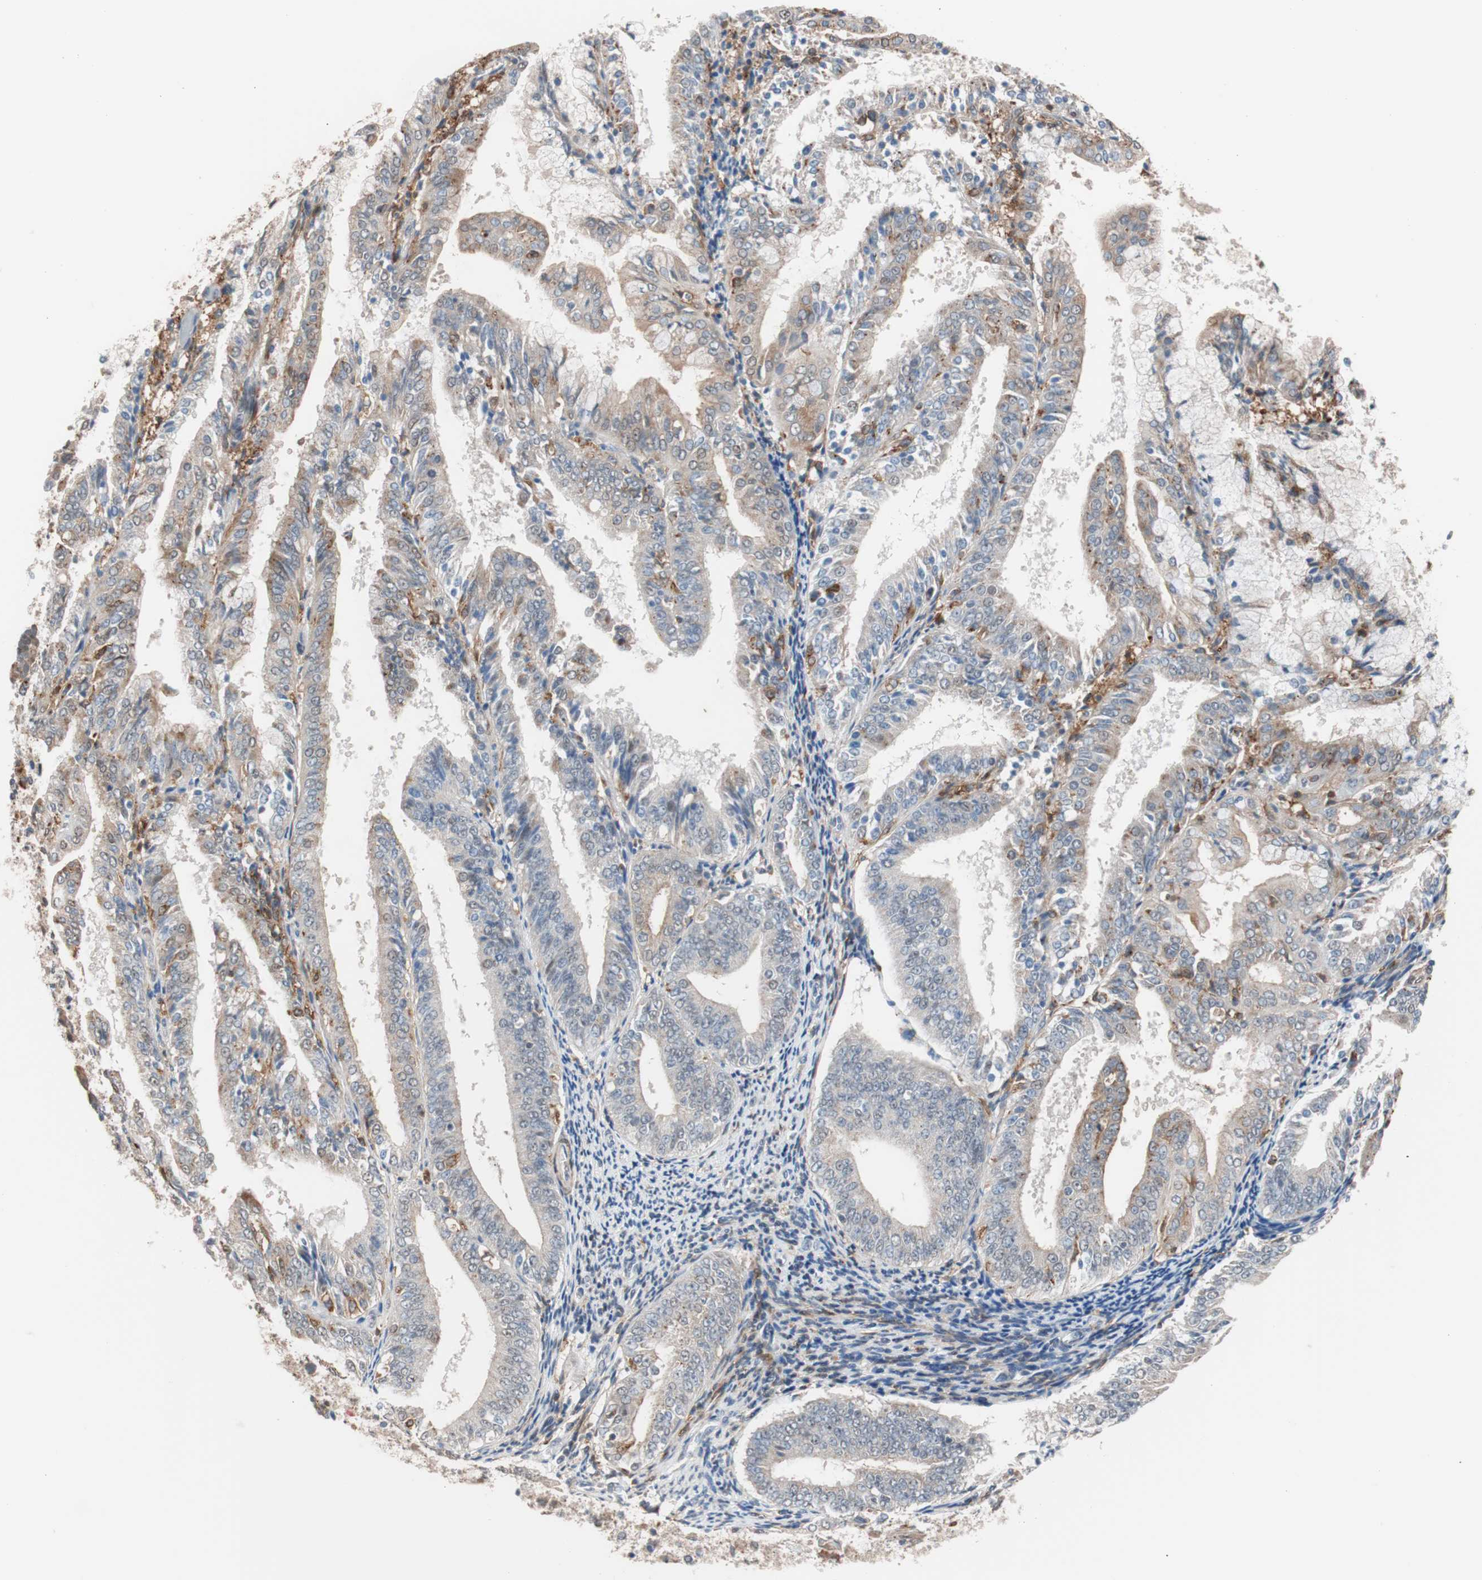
{"staining": {"intensity": "weak", "quantity": "25%-75%", "location": "cytoplasmic/membranous"}, "tissue": "endometrial cancer", "cell_type": "Tumor cells", "image_type": "cancer", "snomed": [{"axis": "morphology", "description": "Adenocarcinoma, NOS"}, {"axis": "topography", "description": "Endometrium"}], "caption": "A brown stain highlights weak cytoplasmic/membranous staining of a protein in human endometrial adenocarcinoma tumor cells. The protein is shown in brown color, while the nuclei are stained blue.", "gene": "LITAF", "patient": {"sex": "female", "age": 63}}